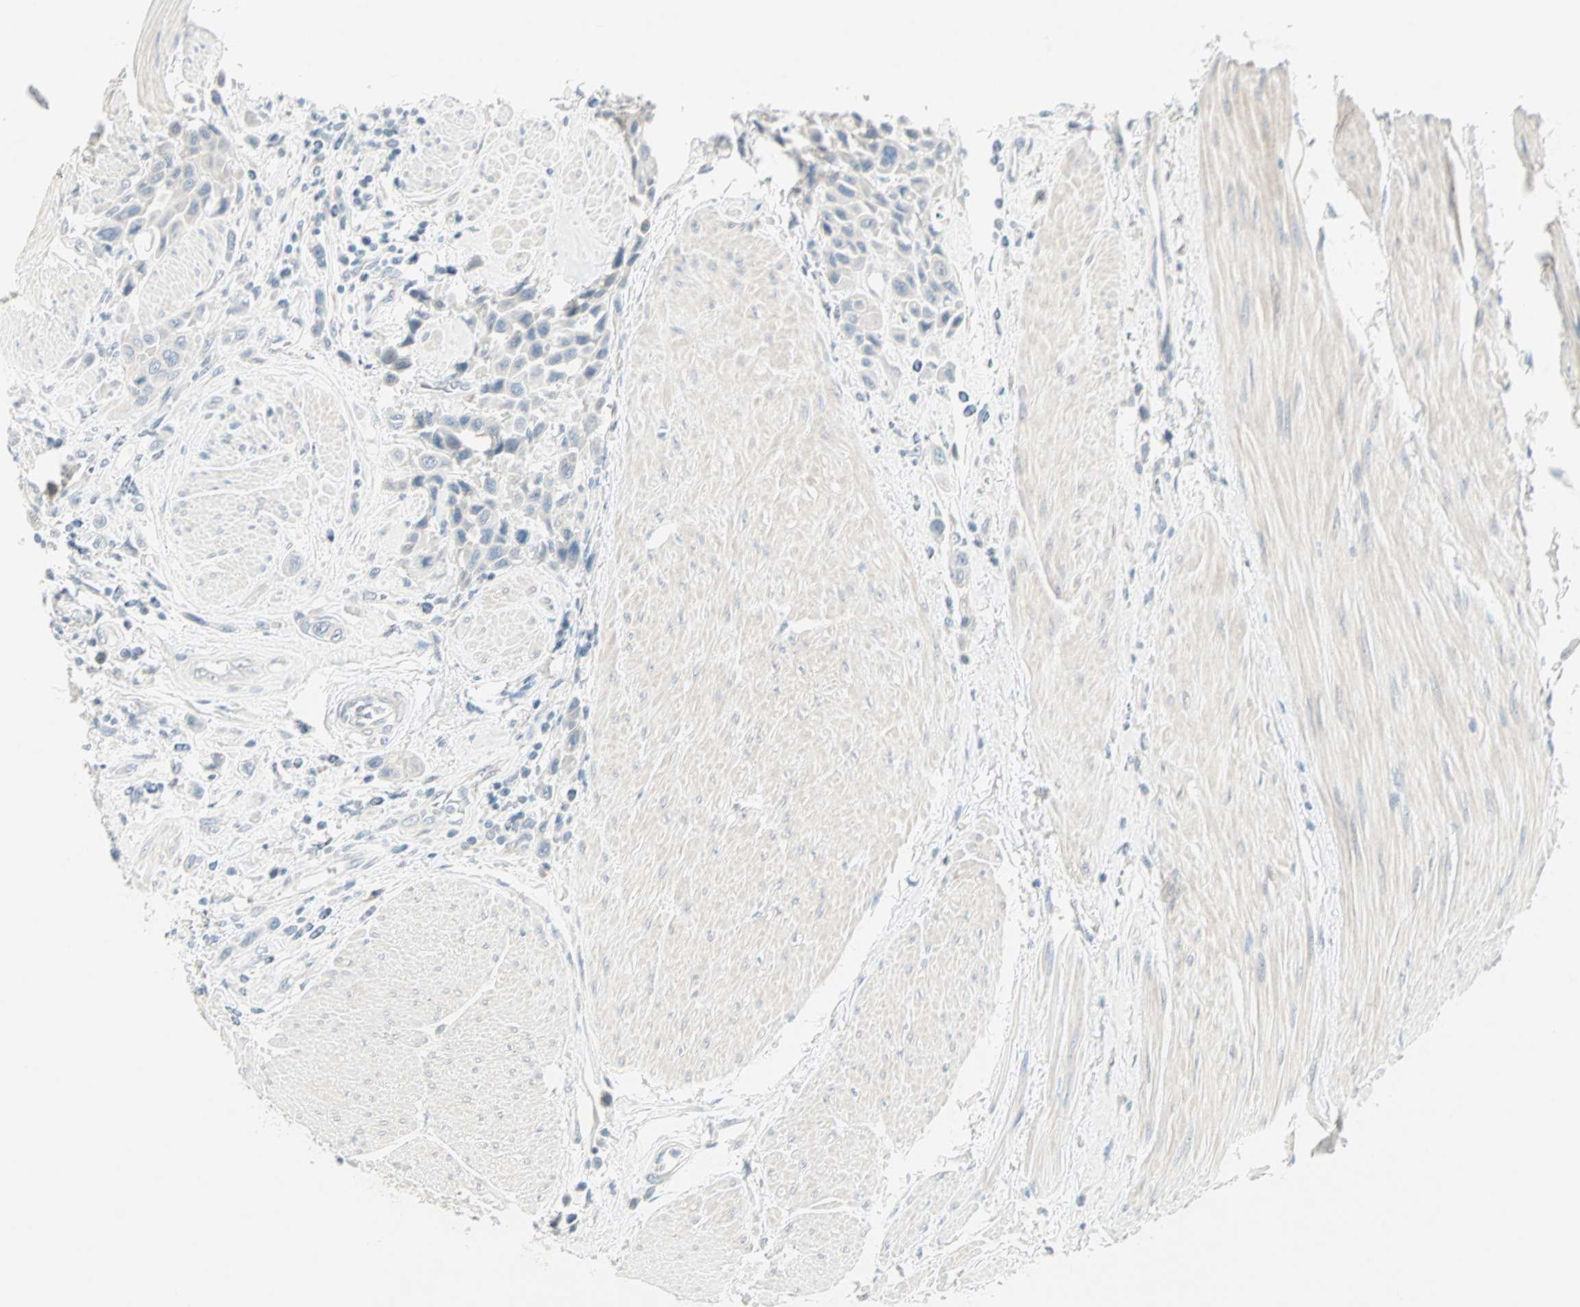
{"staining": {"intensity": "negative", "quantity": "none", "location": "none"}, "tissue": "urothelial cancer", "cell_type": "Tumor cells", "image_type": "cancer", "snomed": [{"axis": "morphology", "description": "Urothelial carcinoma, High grade"}, {"axis": "topography", "description": "Urinary bladder"}], "caption": "DAB (3,3'-diaminobenzidine) immunohistochemical staining of human urothelial cancer shows no significant staining in tumor cells. The staining was performed using DAB to visualize the protein expression in brown, while the nuclei were stained in blue with hematoxylin (Magnification: 20x).", "gene": "SULT1C2", "patient": {"sex": "male", "age": 50}}